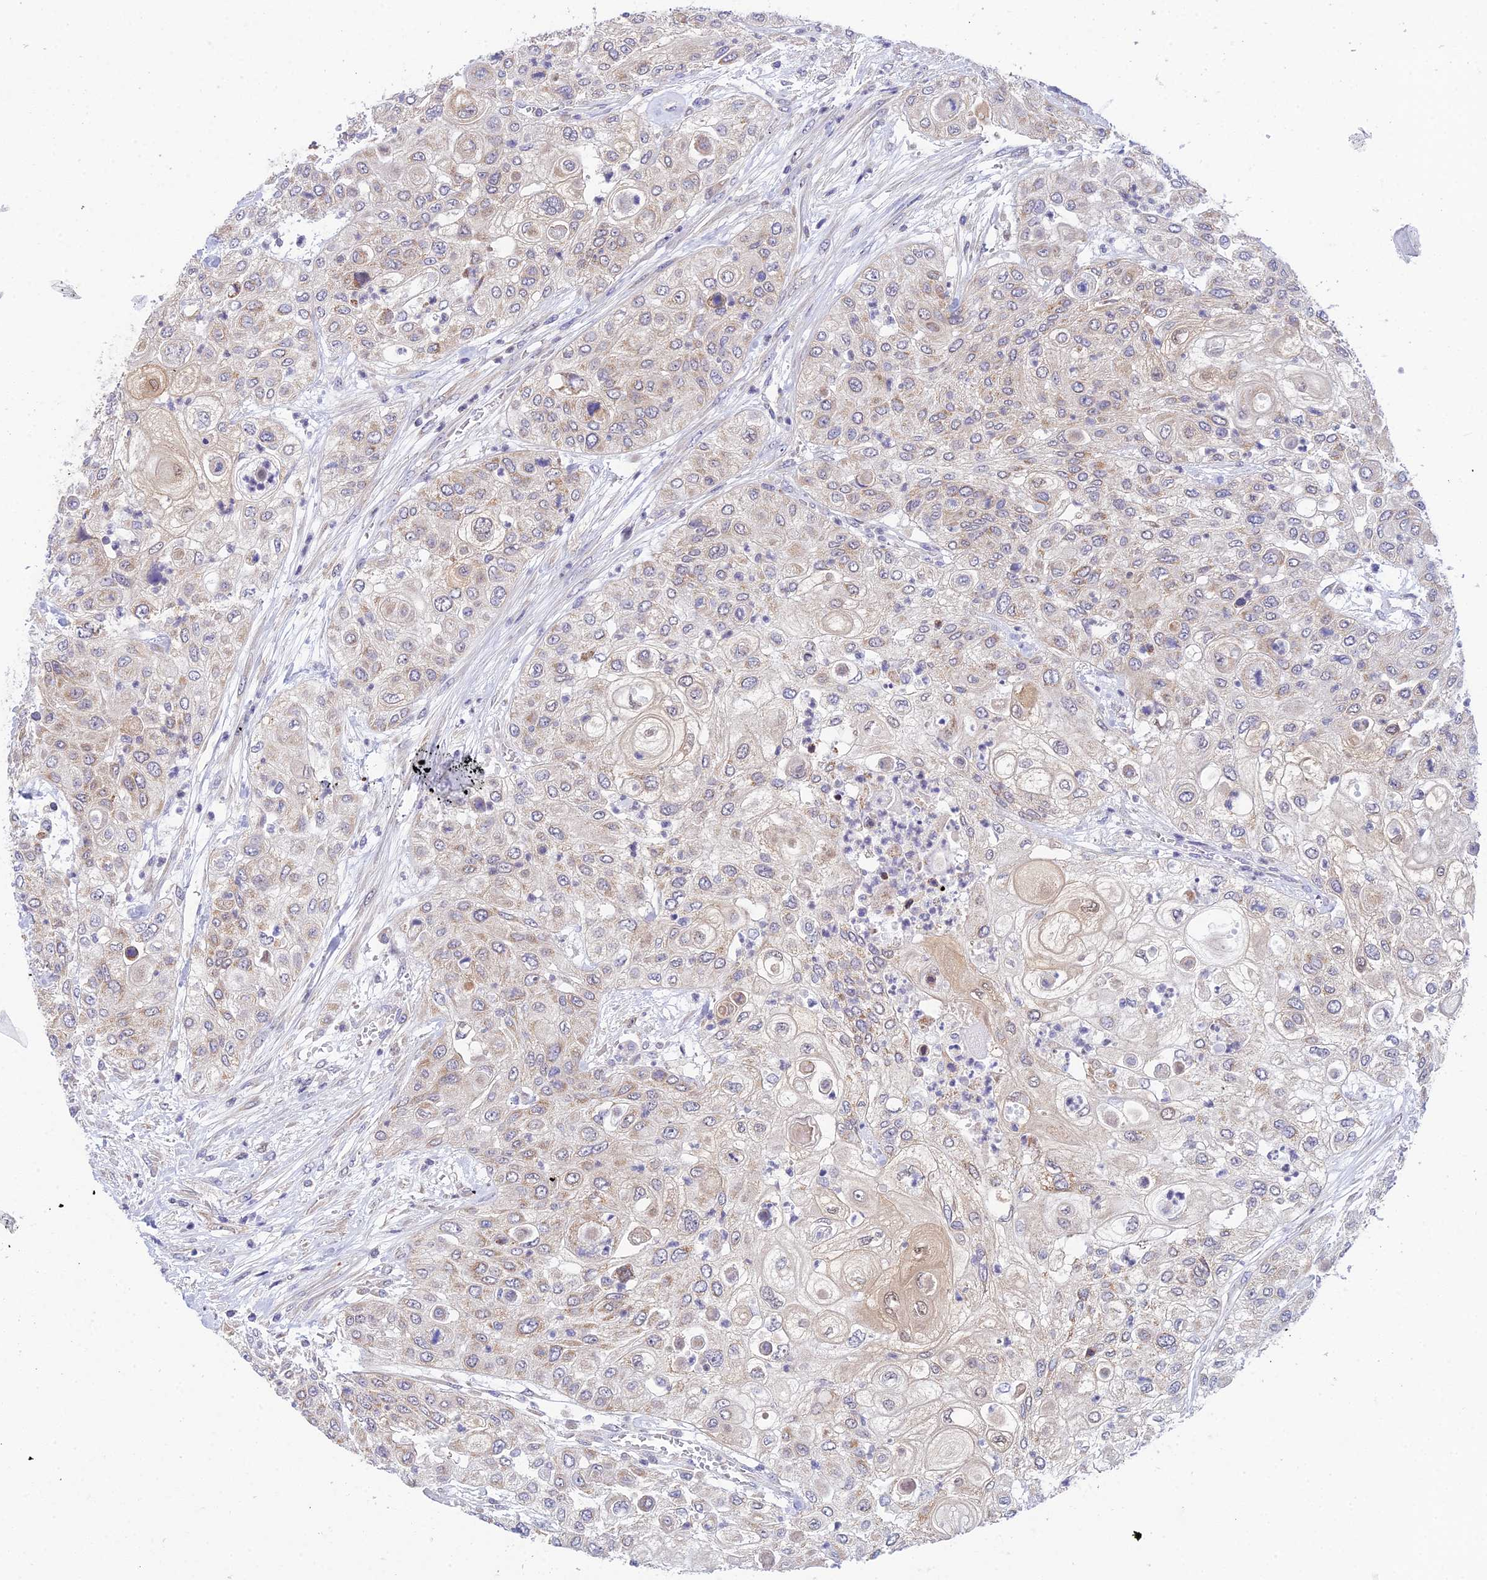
{"staining": {"intensity": "weak", "quantity": "<25%", "location": "cytoplasmic/membranous"}, "tissue": "urothelial cancer", "cell_type": "Tumor cells", "image_type": "cancer", "snomed": [{"axis": "morphology", "description": "Urothelial carcinoma, High grade"}, {"axis": "topography", "description": "Urinary bladder"}], "caption": "The image shows no significant positivity in tumor cells of urothelial cancer.", "gene": "ELOA2", "patient": {"sex": "female", "age": 79}}